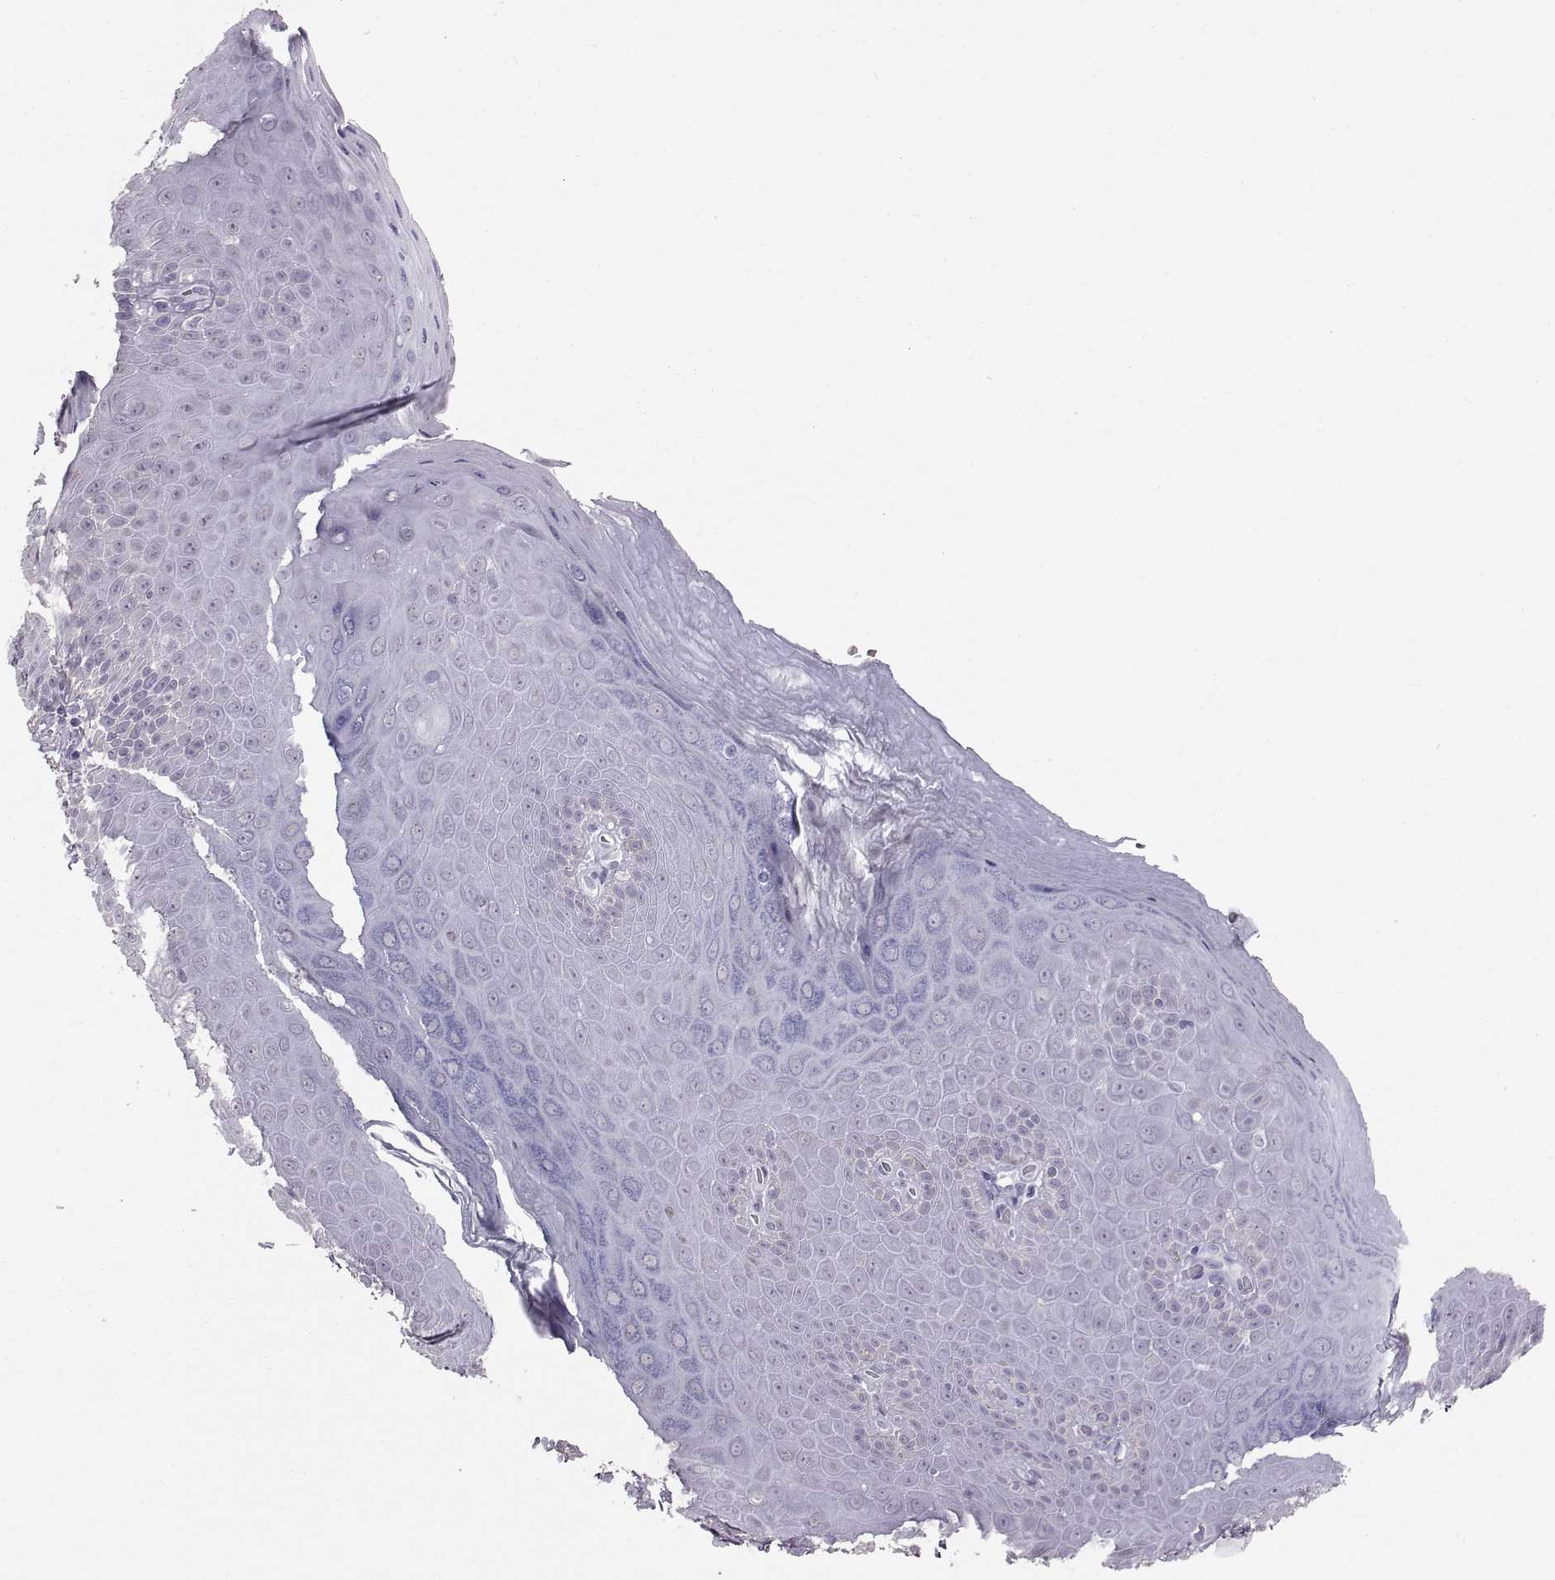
{"staining": {"intensity": "negative", "quantity": "none", "location": "none"}, "tissue": "skin", "cell_type": "Epidermal cells", "image_type": "normal", "snomed": [{"axis": "morphology", "description": "Normal tissue, NOS"}, {"axis": "topography", "description": "Anal"}], "caption": "The immunohistochemistry micrograph has no significant expression in epidermal cells of skin. Brightfield microscopy of IHC stained with DAB (brown) and hematoxylin (blue), captured at high magnification.", "gene": "WBP2NL", "patient": {"sex": "male", "age": 53}}